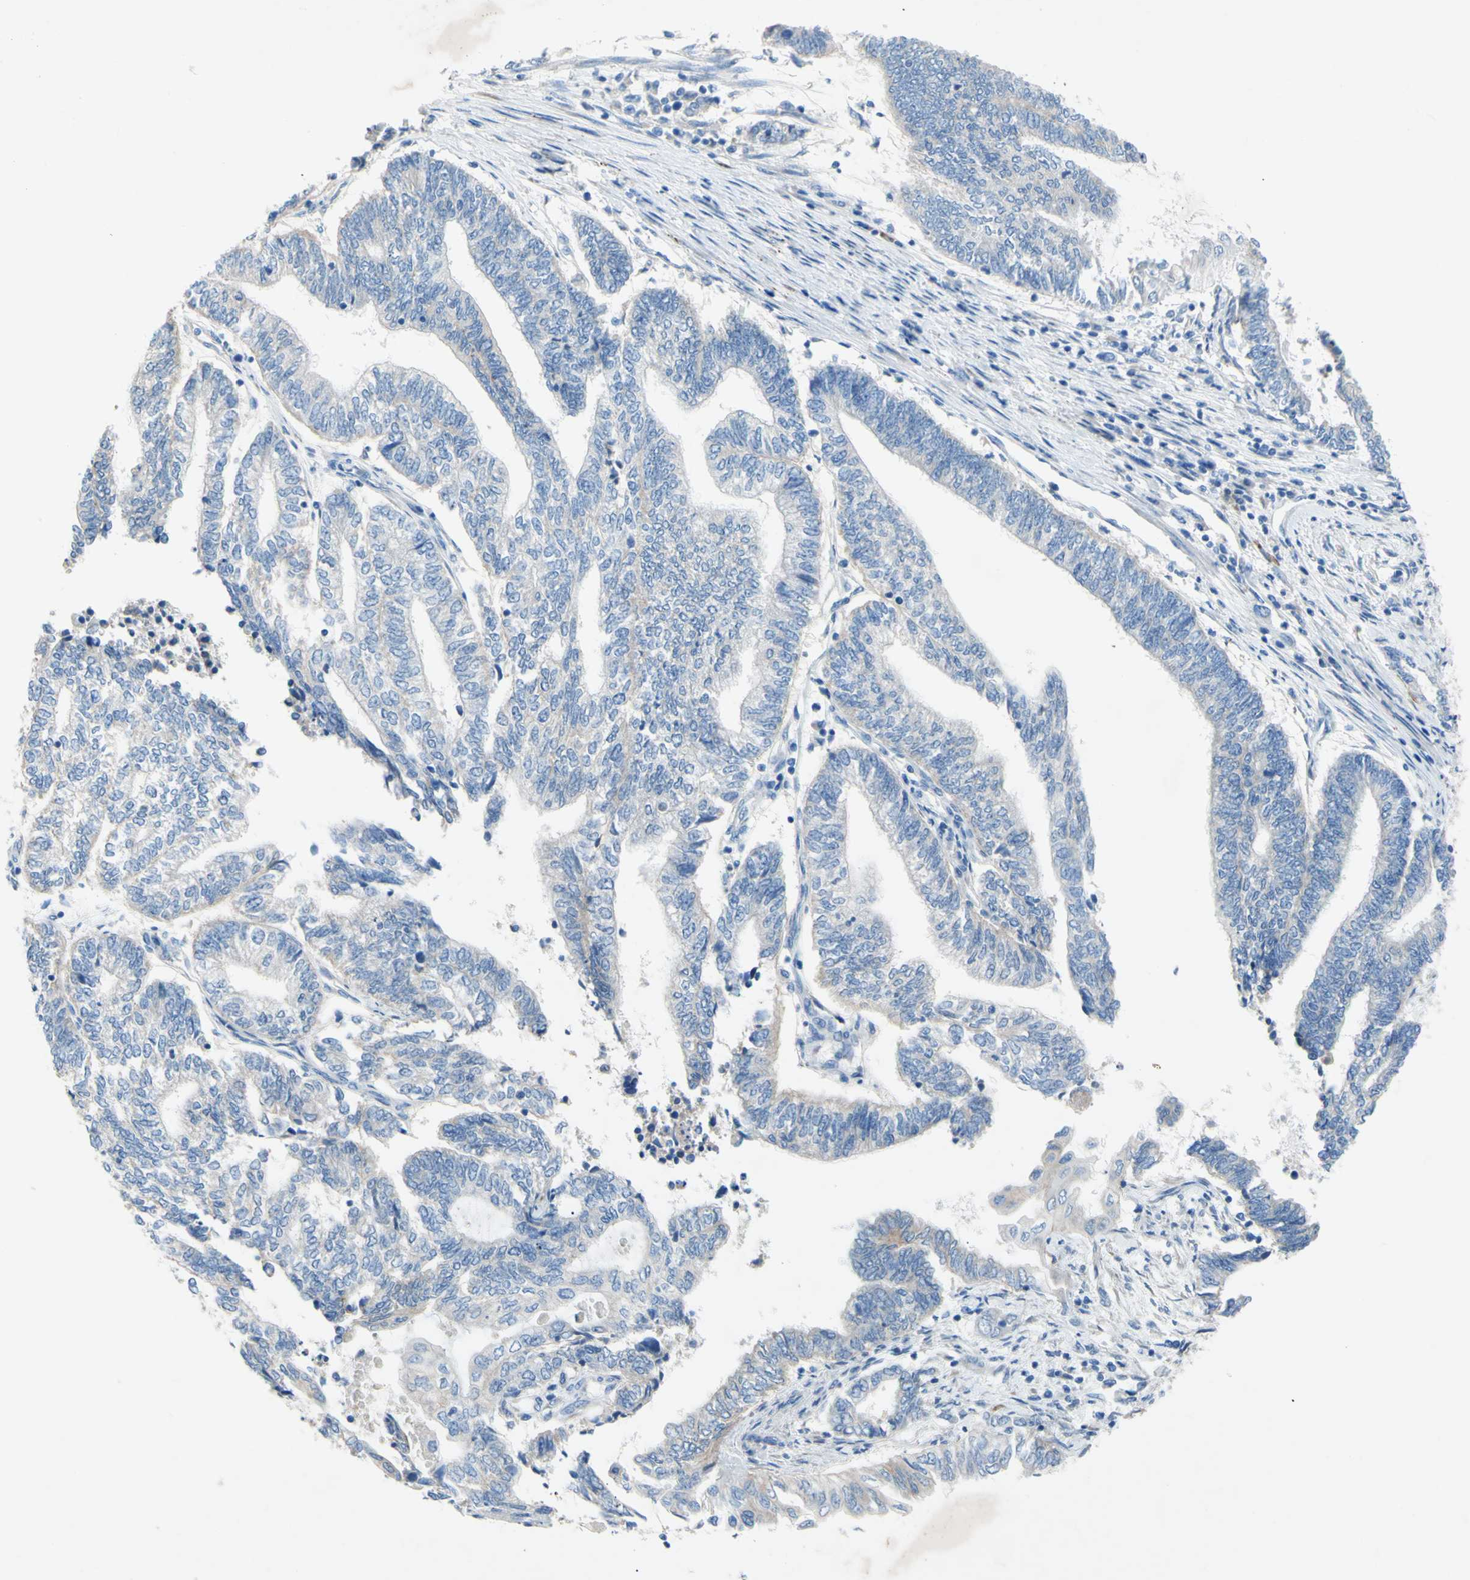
{"staining": {"intensity": "negative", "quantity": "none", "location": "none"}, "tissue": "endometrial cancer", "cell_type": "Tumor cells", "image_type": "cancer", "snomed": [{"axis": "morphology", "description": "Adenocarcinoma, NOS"}, {"axis": "topography", "description": "Uterus"}, {"axis": "topography", "description": "Endometrium"}], "caption": "Immunohistochemical staining of endometrial cancer reveals no significant staining in tumor cells. (DAB immunohistochemistry with hematoxylin counter stain).", "gene": "TMIGD2", "patient": {"sex": "female", "age": 70}}